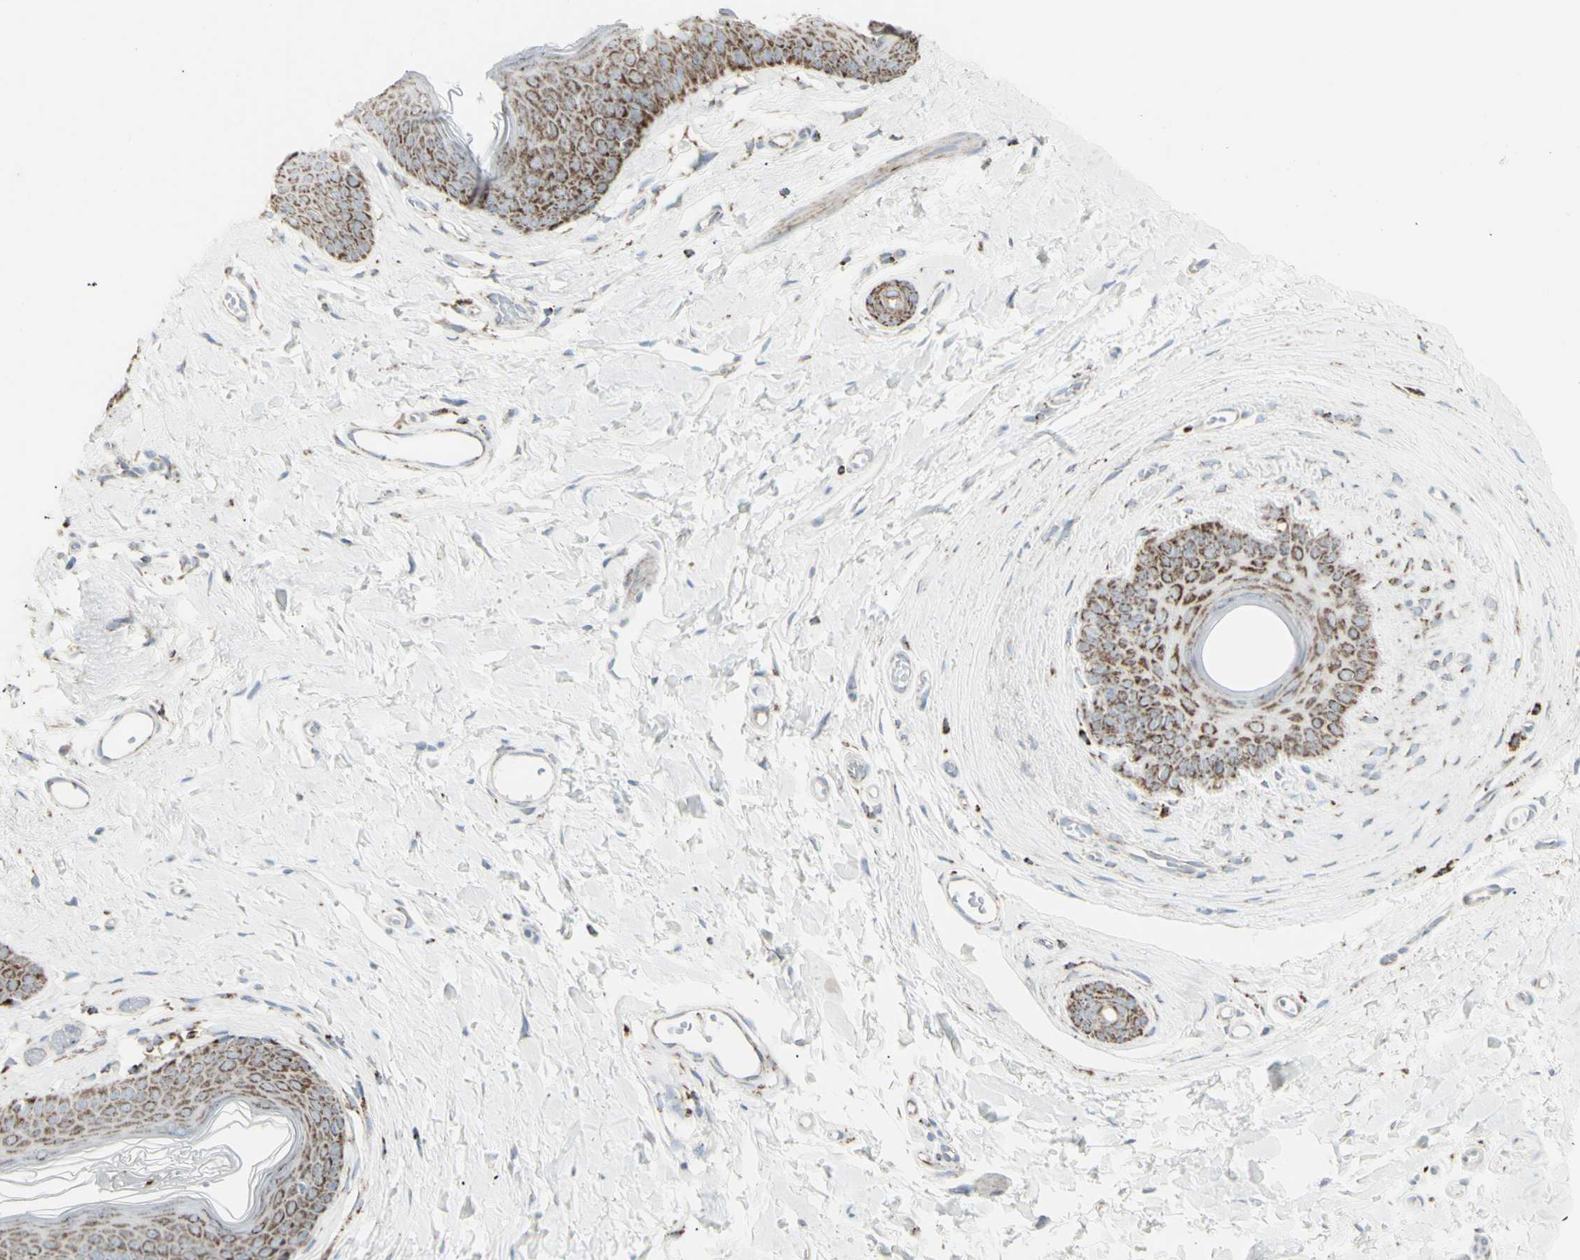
{"staining": {"intensity": "strong", "quantity": ">75%", "location": "cytoplasmic/membranous"}, "tissue": "skin", "cell_type": "Epidermal cells", "image_type": "normal", "snomed": [{"axis": "morphology", "description": "Normal tissue, NOS"}, {"axis": "morphology", "description": "Inflammation, NOS"}, {"axis": "topography", "description": "Vulva"}], "caption": "DAB (3,3'-diaminobenzidine) immunohistochemical staining of unremarkable skin shows strong cytoplasmic/membranous protein expression in about >75% of epidermal cells.", "gene": "PLGRKT", "patient": {"sex": "female", "age": 84}}